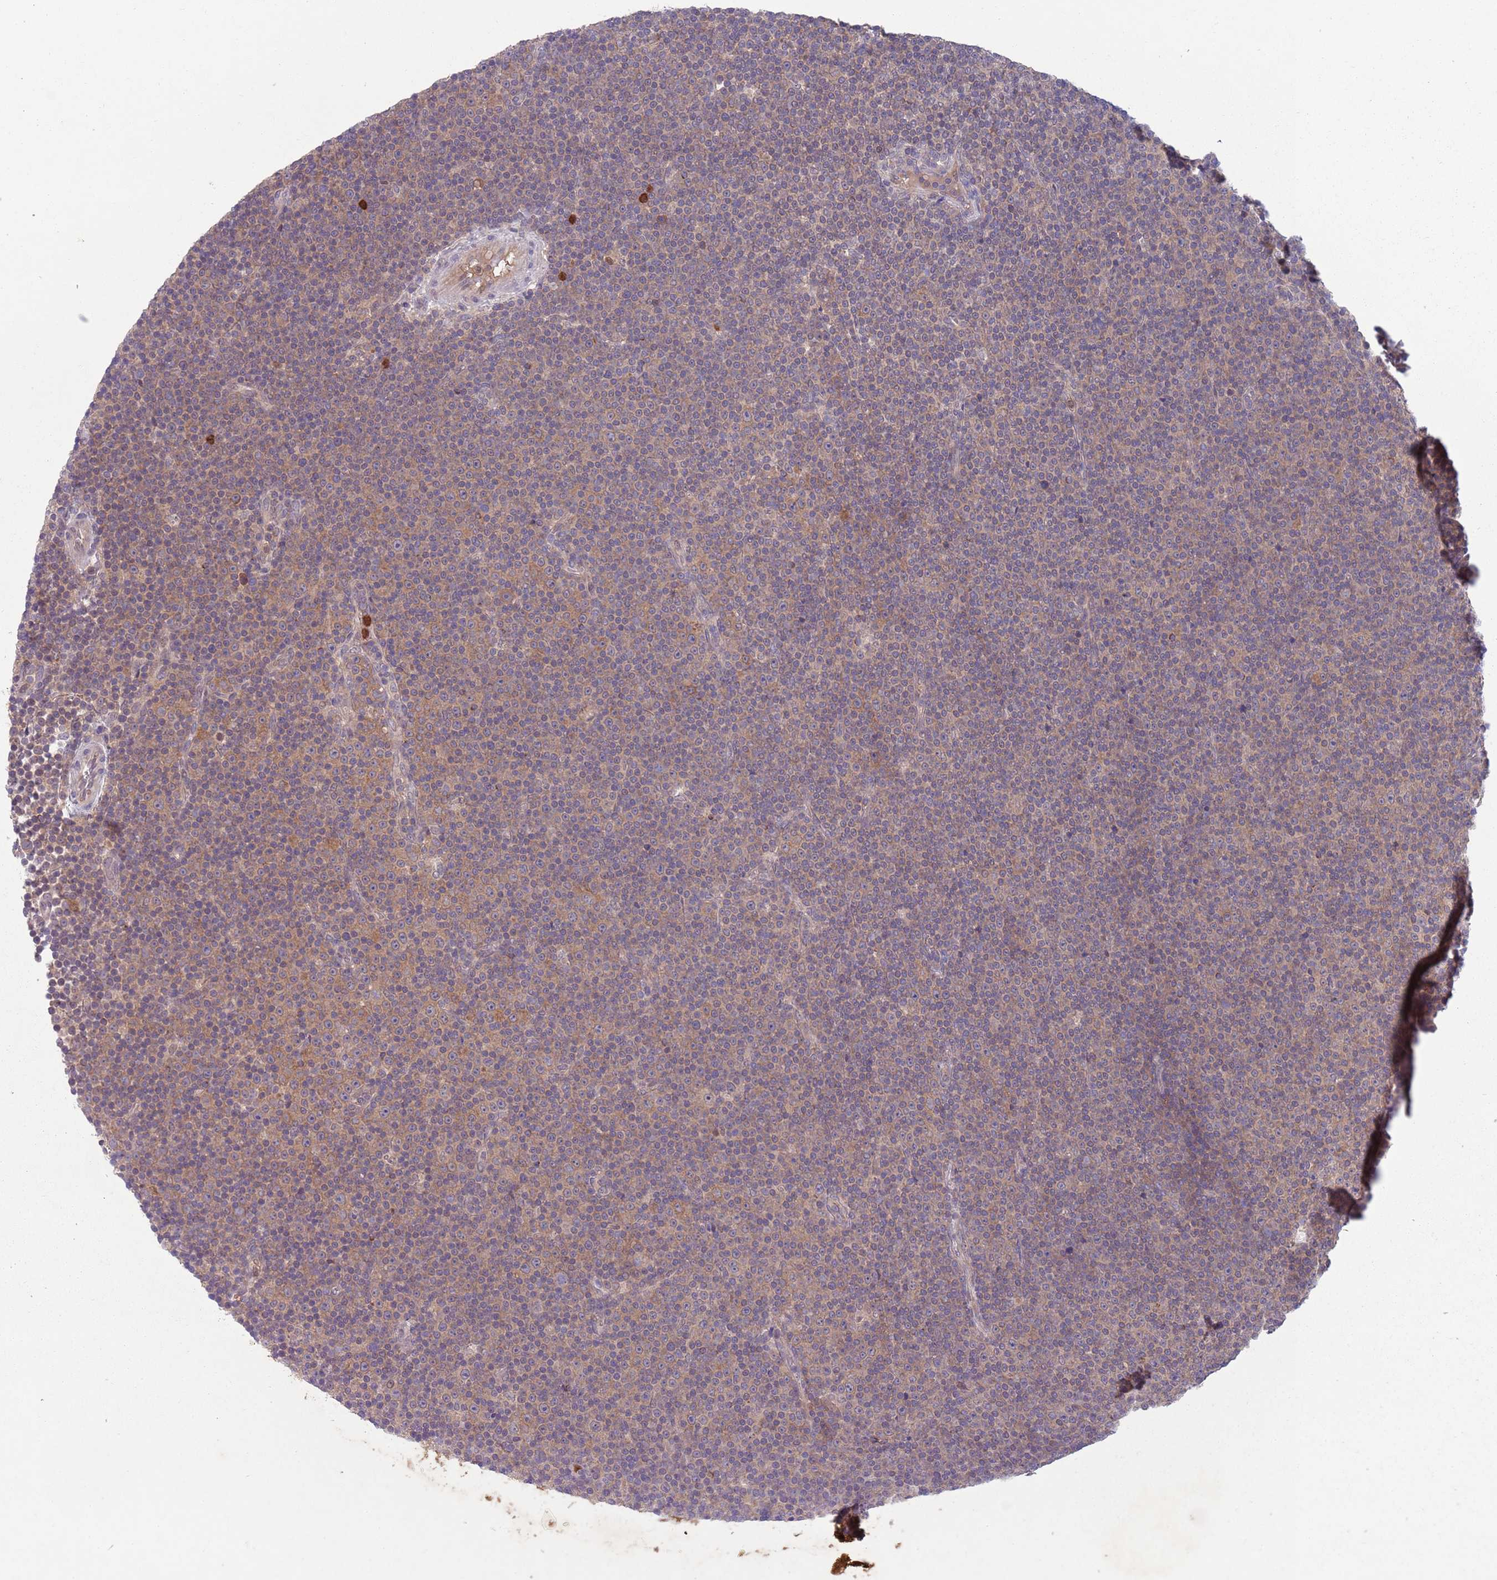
{"staining": {"intensity": "weak", "quantity": "25%-75%", "location": "cytoplasmic/membranous"}, "tissue": "lymphoma", "cell_type": "Tumor cells", "image_type": "cancer", "snomed": [{"axis": "morphology", "description": "Malignant lymphoma, non-Hodgkin's type, Low grade"}, {"axis": "topography", "description": "Lymph node"}], "caption": "Protein staining exhibits weak cytoplasmic/membranous expression in approximately 25%-75% of tumor cells in low-grade malignant lymphoma, non-Hodgkin's type.", "gene": "TYW1", "patient": {"sex": "female", "age": 67}}